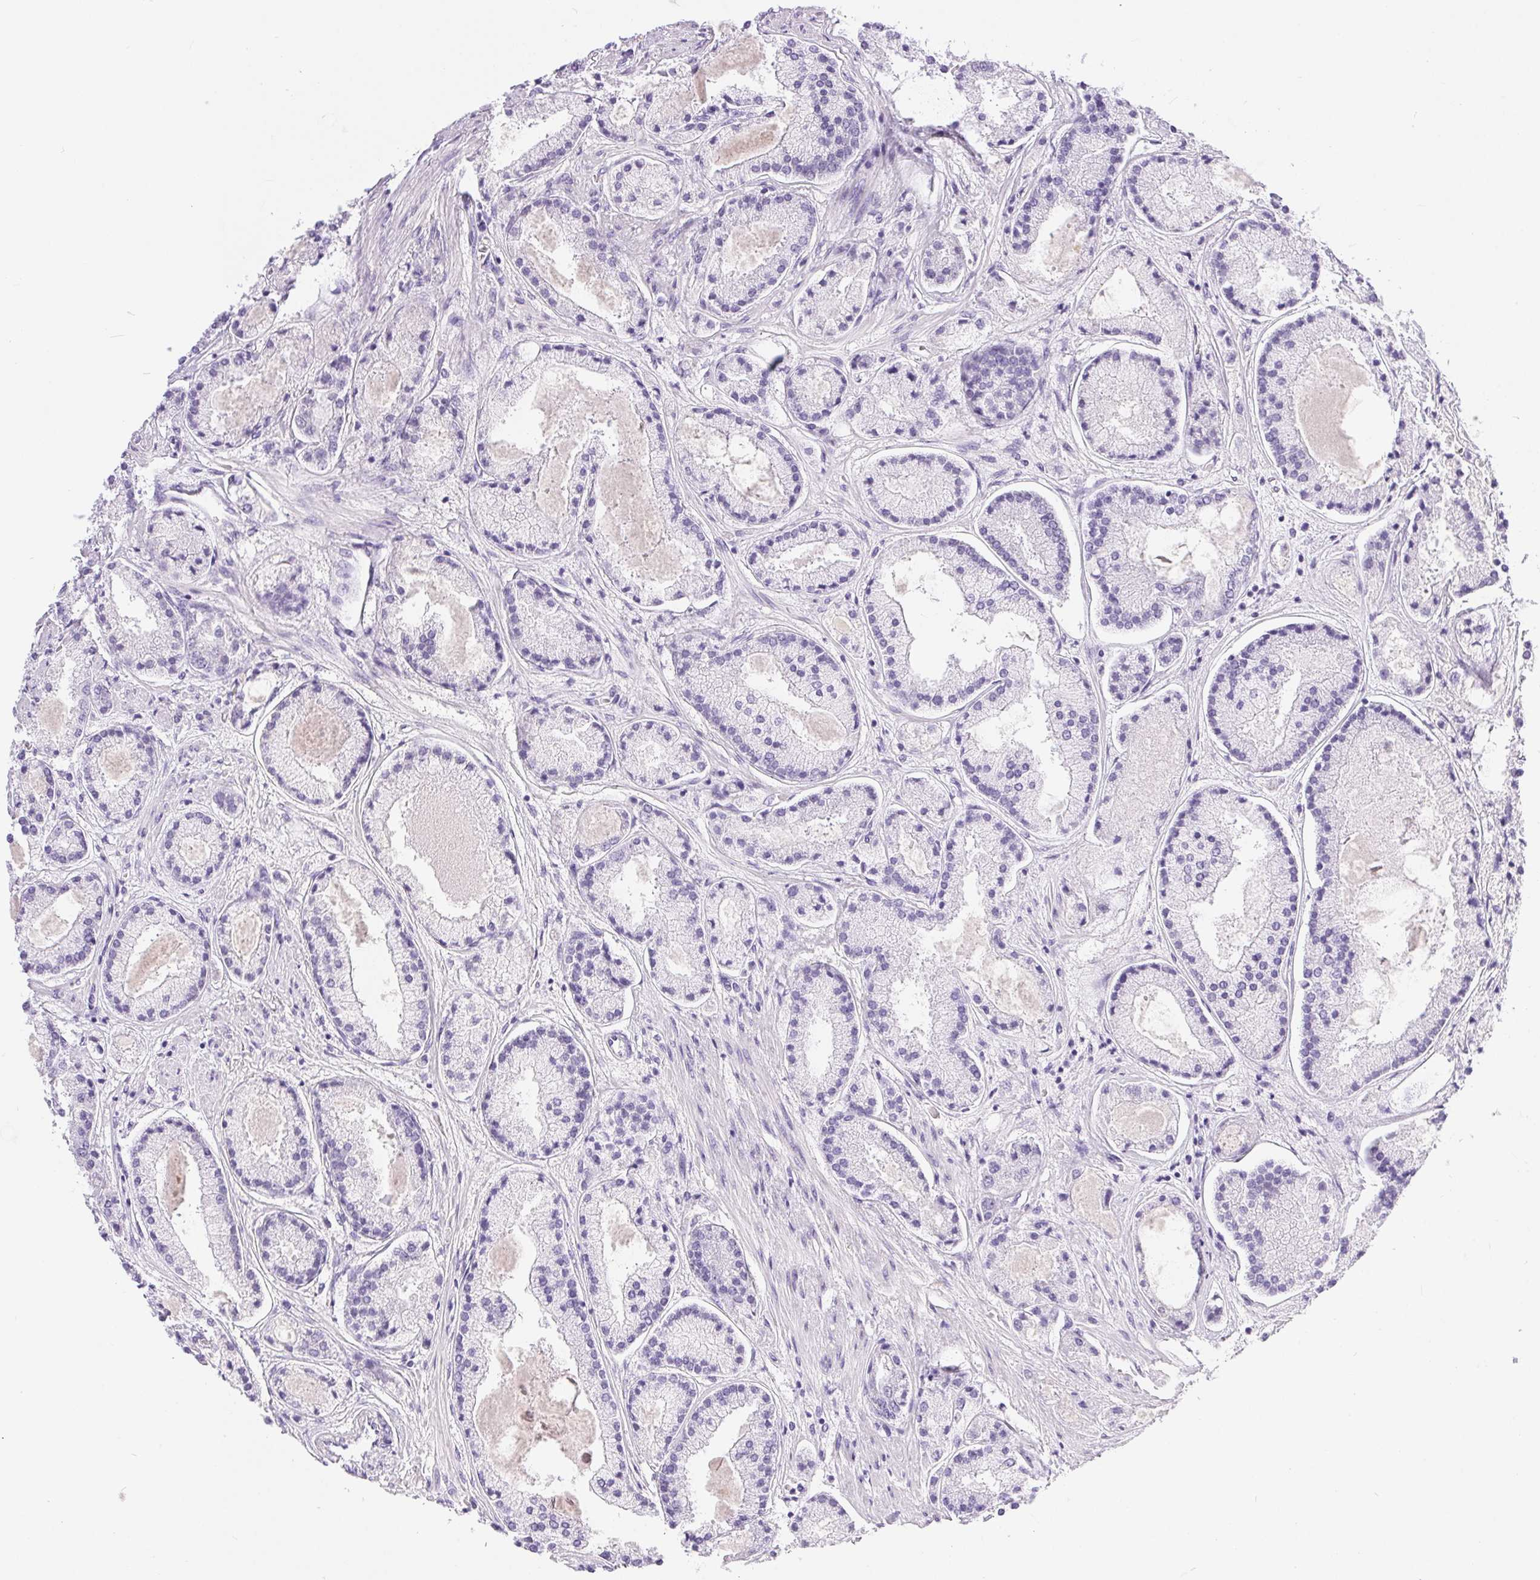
{"staining": {"intensity": "negative", "quantity": "none", "location": "none"}, "tissue": "prostate cancer", "cell_type": "Tumor cells", "image_type": "cancer", "snomed": [{"axis": "morphology", "description": "Adenocarcinoma, High grade"}, {"axis": "topography", "description": "Prostate"}], "caption": "The histopathology image displays no staining of tumor cells in prostate cancer (high-grade adenocarcinoma).", "gene": "XDH", "patient": {"sex": "male", "age": 67}}